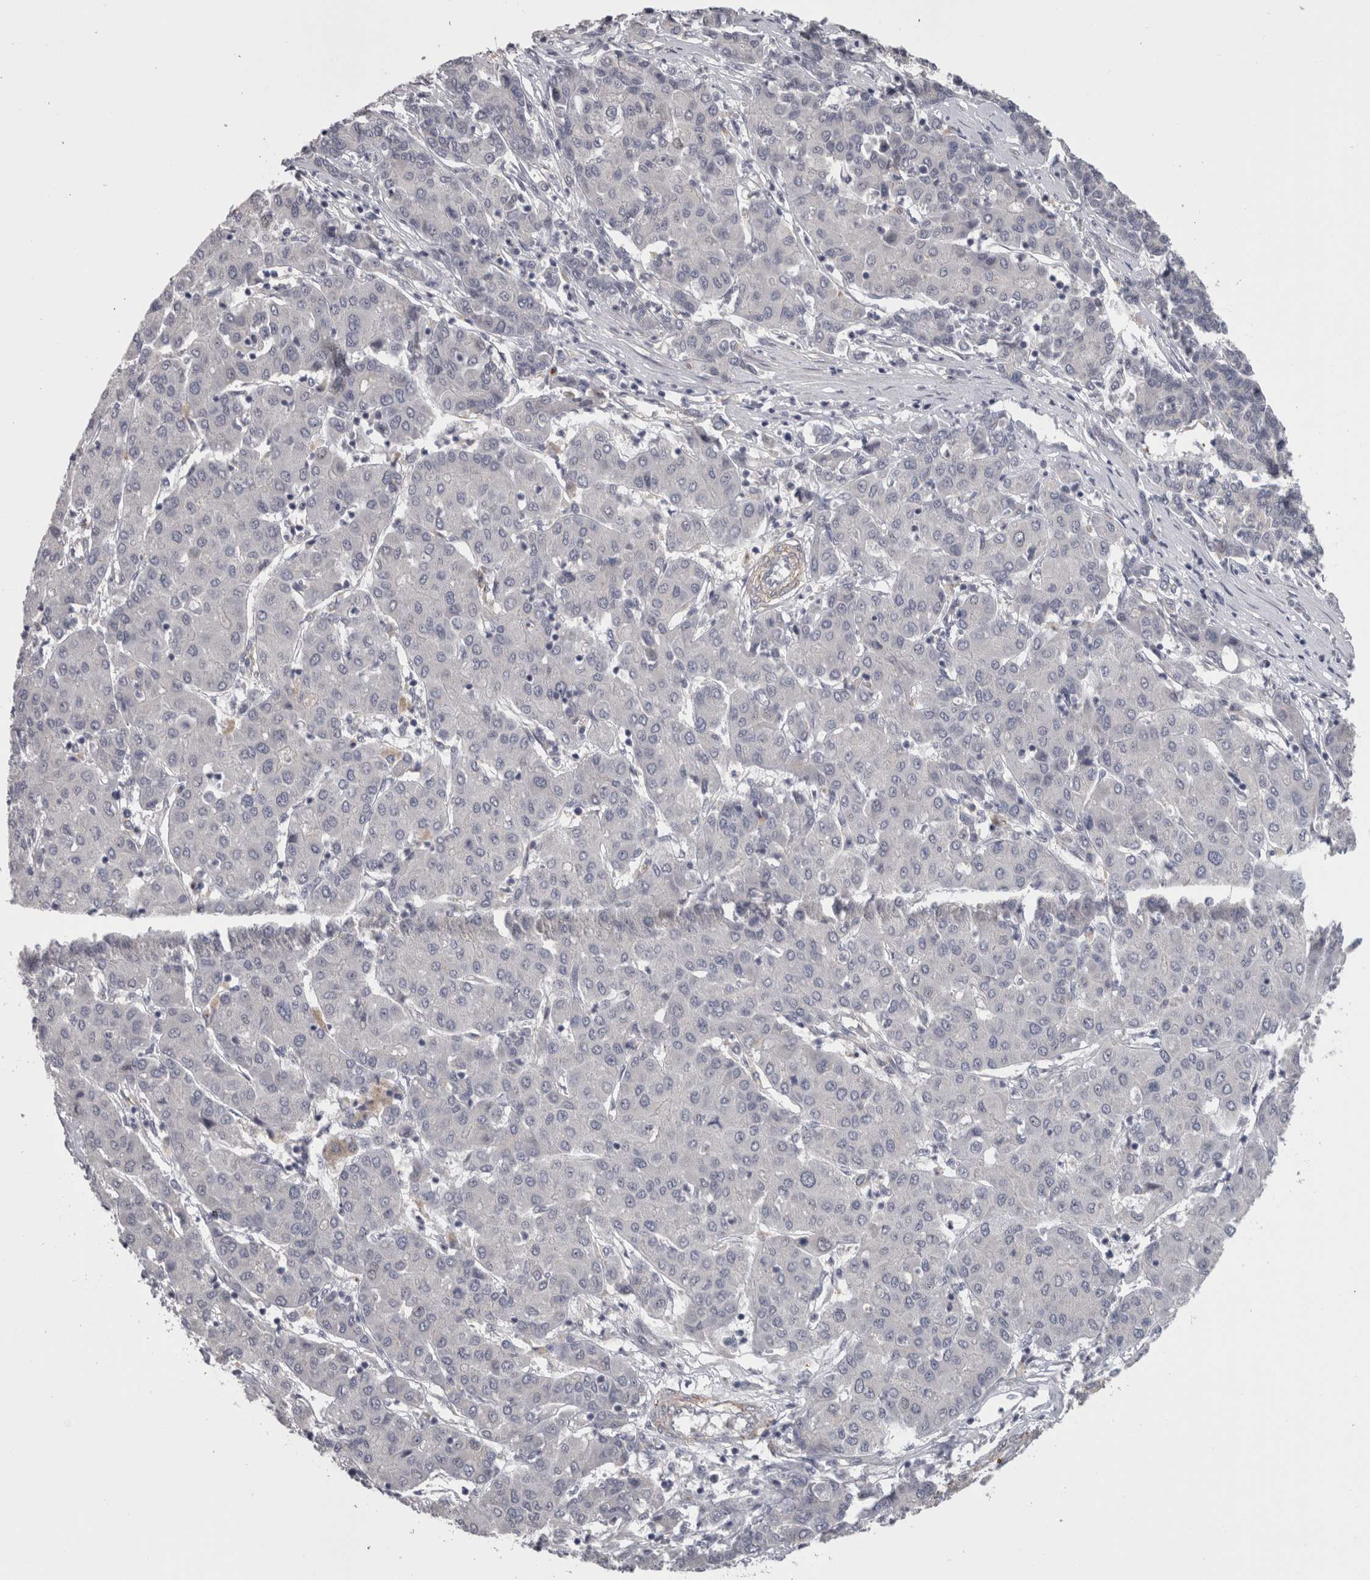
{"staining": {"intensity": "negative", "quantity": "none", "location": "none"}, "tissue": "liver cancer", "cell_type": "Tumor cells", "image_type": "cancer", "snomed": [{"axis": "morphology", "description": "Carcinoma, Hepatocellular, NOS"}, {"axis": "topography", "description": "Liver"}], "caption": "IHC micrograph of human liver cancer stained for a protein (brown), which displays no staining in tumor cells.", "gene": "RMDN1", "patient": {"sex": "male", "age": 65}}